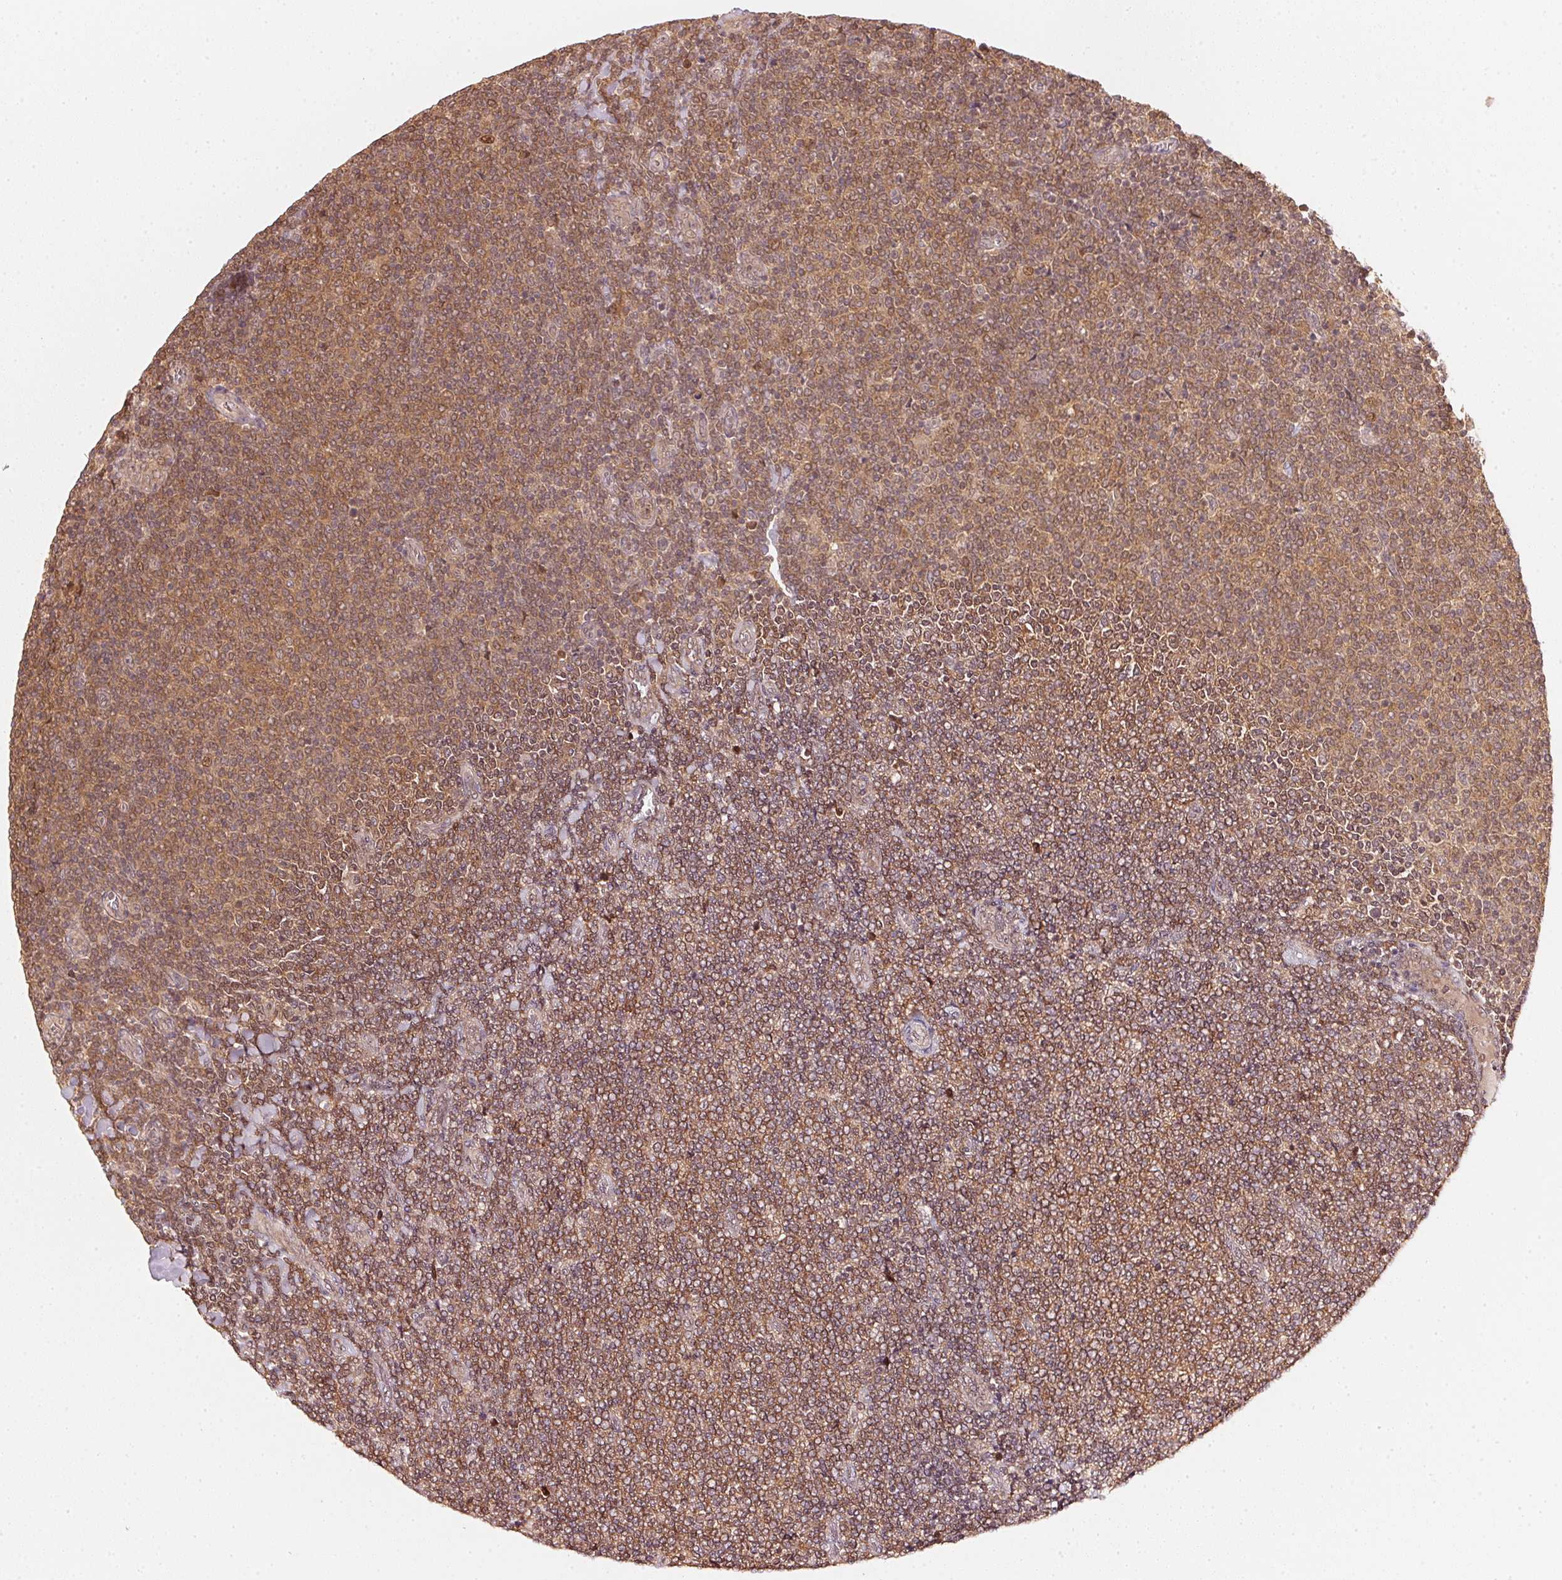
{"staining": {"intensity": "moderate", "quantity": ">75%", "location": "cytoplasmic/membranous,nuclear"}, "tissue": "lymphoma", "cell_type": "Tumor cells", "image_type": "cancer", "snomed": [{"axis": "morphology", "description": "Malignant lymphoma, non-Hodgkin's type, Low grade"}, {"axis": "topography", "description": "Lymph node"}], "caption": "IHC (DAB) staining of human low-grade malignant lymphoma, non-Hodgkin's type displays moderate cytoplasmic/membranous and nuclear protein positivity in approximately >75% of tumor cells.", "gene": "UBE2L3", "patient": {"sex": "male", "age": 52}}